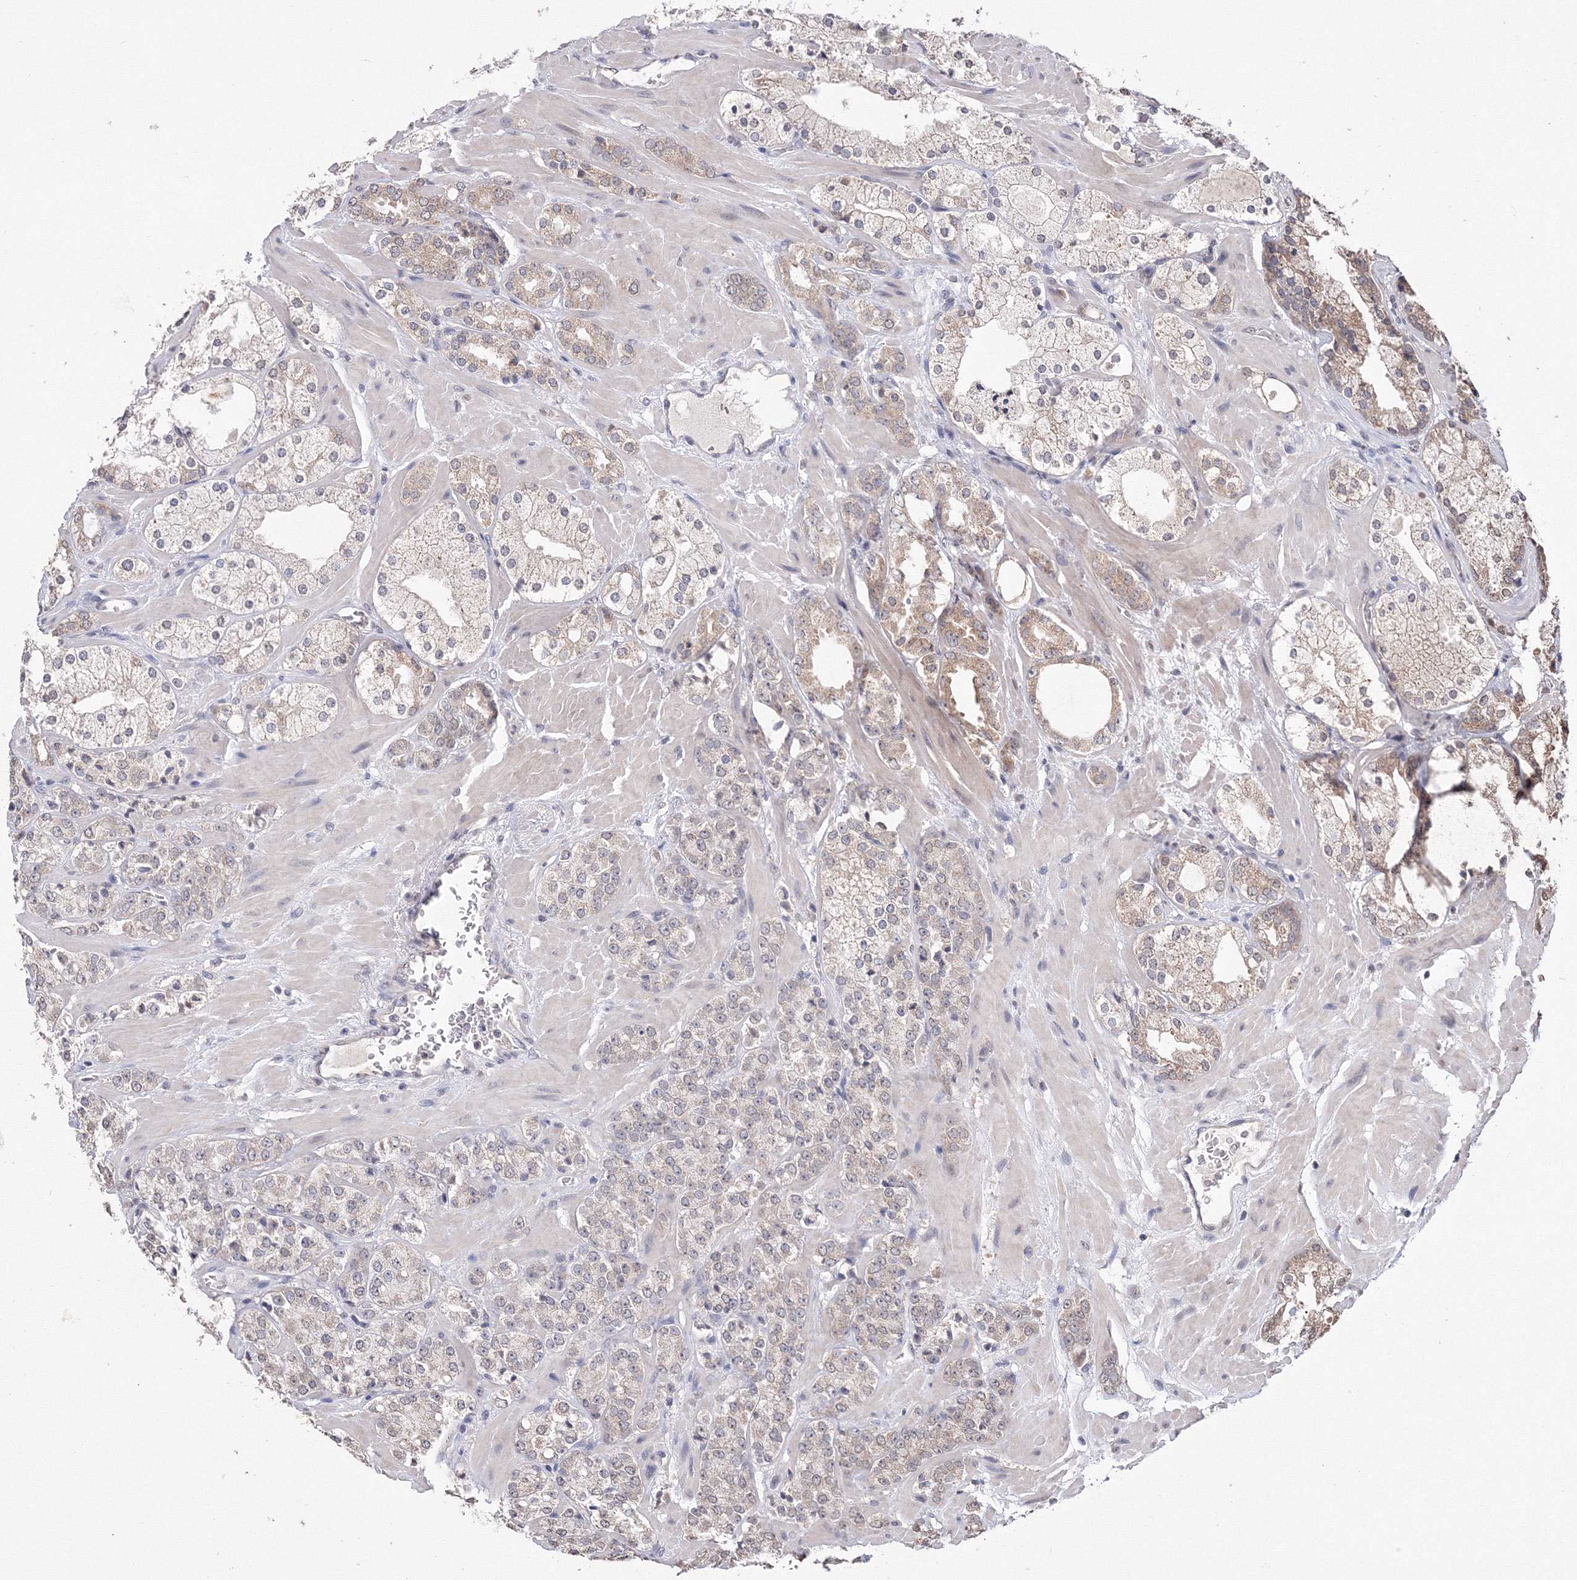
{"staining": {"intensity": "weak", "quantity": "25%-75%", "location": "cytoplasmic/membranous"}, "tissue": "prostate cancer", "cell_type": "Tumor cells", "image_type": "cancer", "snomed": [{"axis": "morphology", "description": "Adenocarcinoma, High grade"}, {"axis": "topography", "description": "Prostate"}], "caption": "Immunohistochemical staining of human prostate high-grade adenocarcinoma displays weak cytoplasmic/membranous protein expression in approximately 25%-75% of tumor cells.", "gene": "GPN1", "patient": {"sex": "male", "age": 64}}